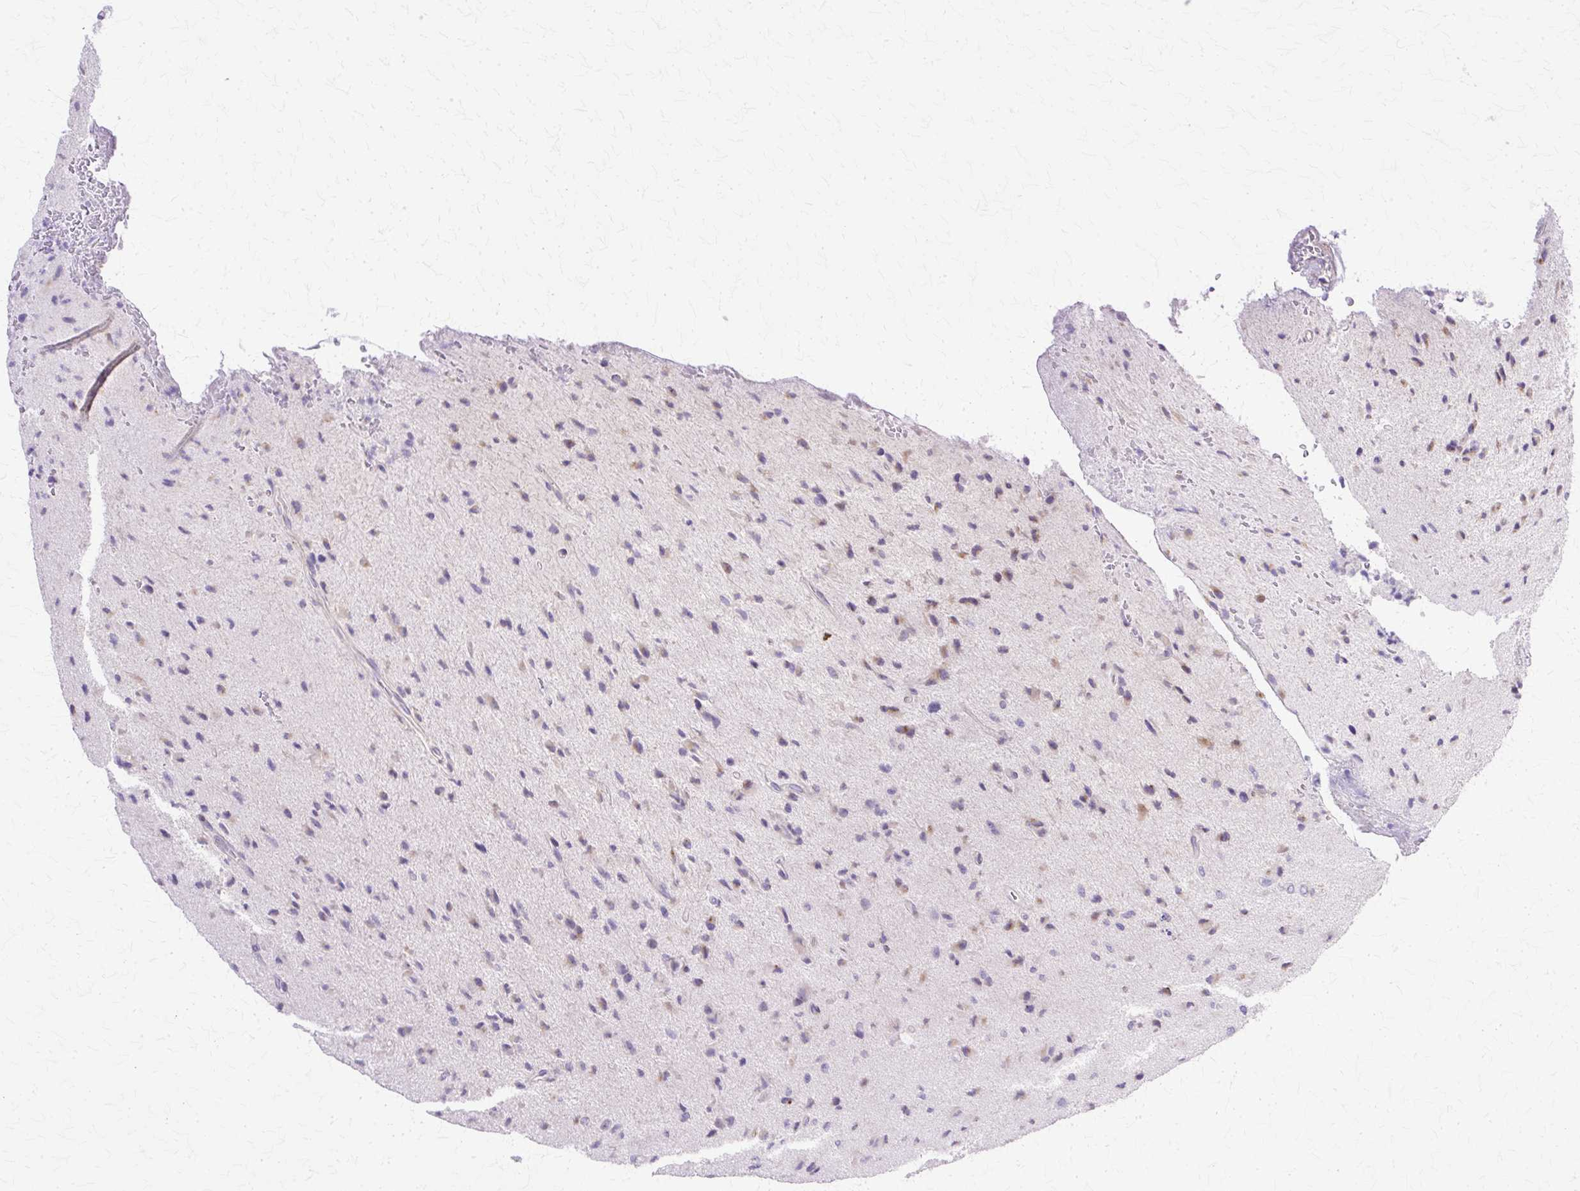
{"staining": {"intensity": "negative", "quantity": "none", "location": "none"}, "tissue": "glioma", "cell_type": "Tumor cells", "image_type": "cancer", "snomed": [{"axis": "morphology", "description": "Glioma, malignant, High grade"}, {"axis": "topography", "description": "Brain"}], "caption": "Immunohistochemistry histopathology image of neoplastic tissue: human glioma stained with DAB (3,3'-diaminobenzidine) demonstrates no significant protein expression in tumor cells. The staining is performed using DAB (3,3'-diaminobenzidine) brown chromogen with nuclei counter-stained in using hematoxylin.", "gene": "TBC1D3G", "patient": {"sex": "male", "age": 36}}